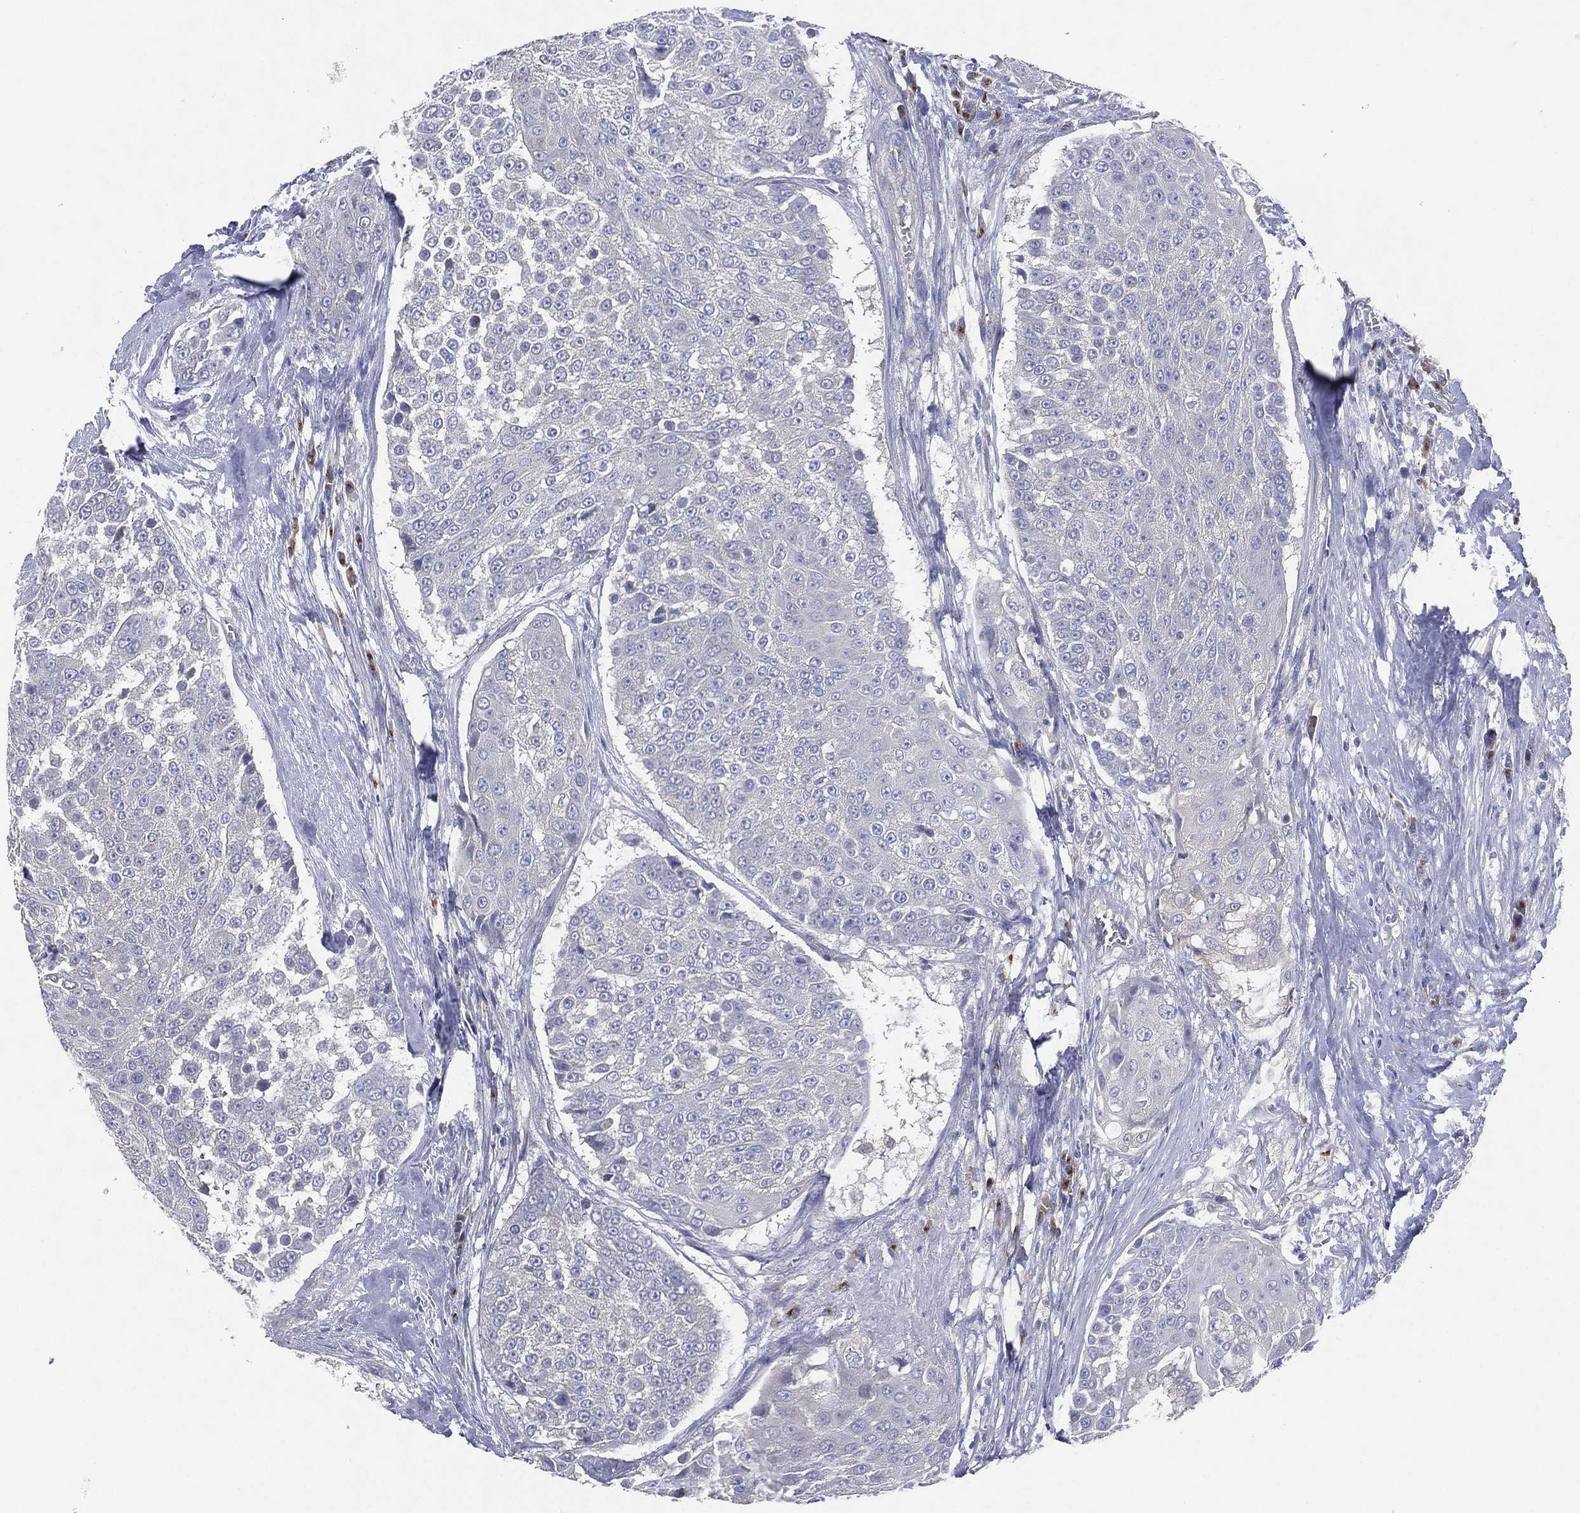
{"staining": {"intensity": "negative", "quantity": "none", "location": "none"}, "tissue": "urothelial cancer", "cell_type": "Tumor cells", "image_type": "cancer", "snomed": [{"axis": "morphology", "description": "Urothelial carcinoma, High grade"}, {"axis": "topography", "description": "Urinary bladder"}], "caption": "The micrograph shows no significant staining in tumor cells of urothelial cancer.", "gene": "ATP8A2", "patient": {"sex": "female", "age": 63}}